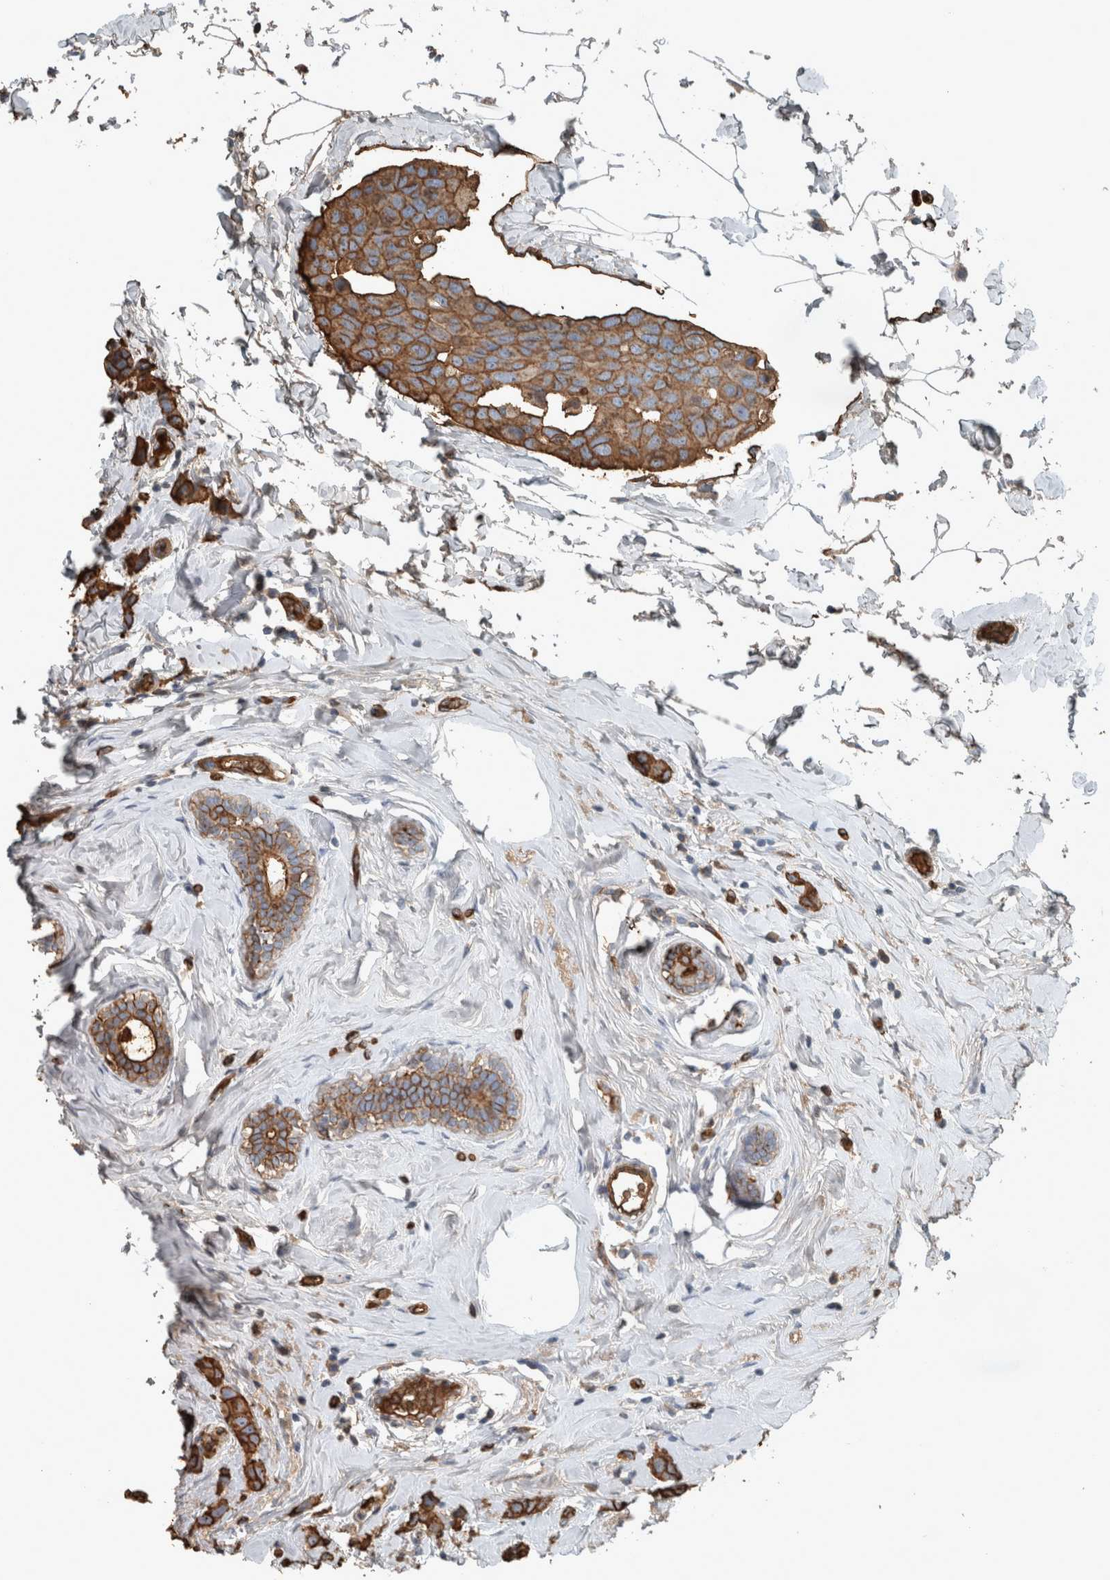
{"staining": {"intensity": "moderate", "quantity": ">75%", "location": "cytoplasmic/membranous"}, "tissue": "breast cancer", "cell_type": "Tumor cells", "image_type": "cancer", "snomed": [{"axis": "morphology", "description": "Normal tissue, NOS"}, {"axis": "morphology", "description": "Duct carcinoma"}, {"axis": "topography", "description": "Breast"}], "caption": "Immunohistochemical staining of human breast invasive ductal carcinoma demonstrates medium levels of moderate cytoplasmic/membranous positivity in approximately >75% of tumor cells. (Brightfield microscopy of DAB IHC at high magnification).", "gene": "LBP", "patient": {"sex": "female", "age": 50}}